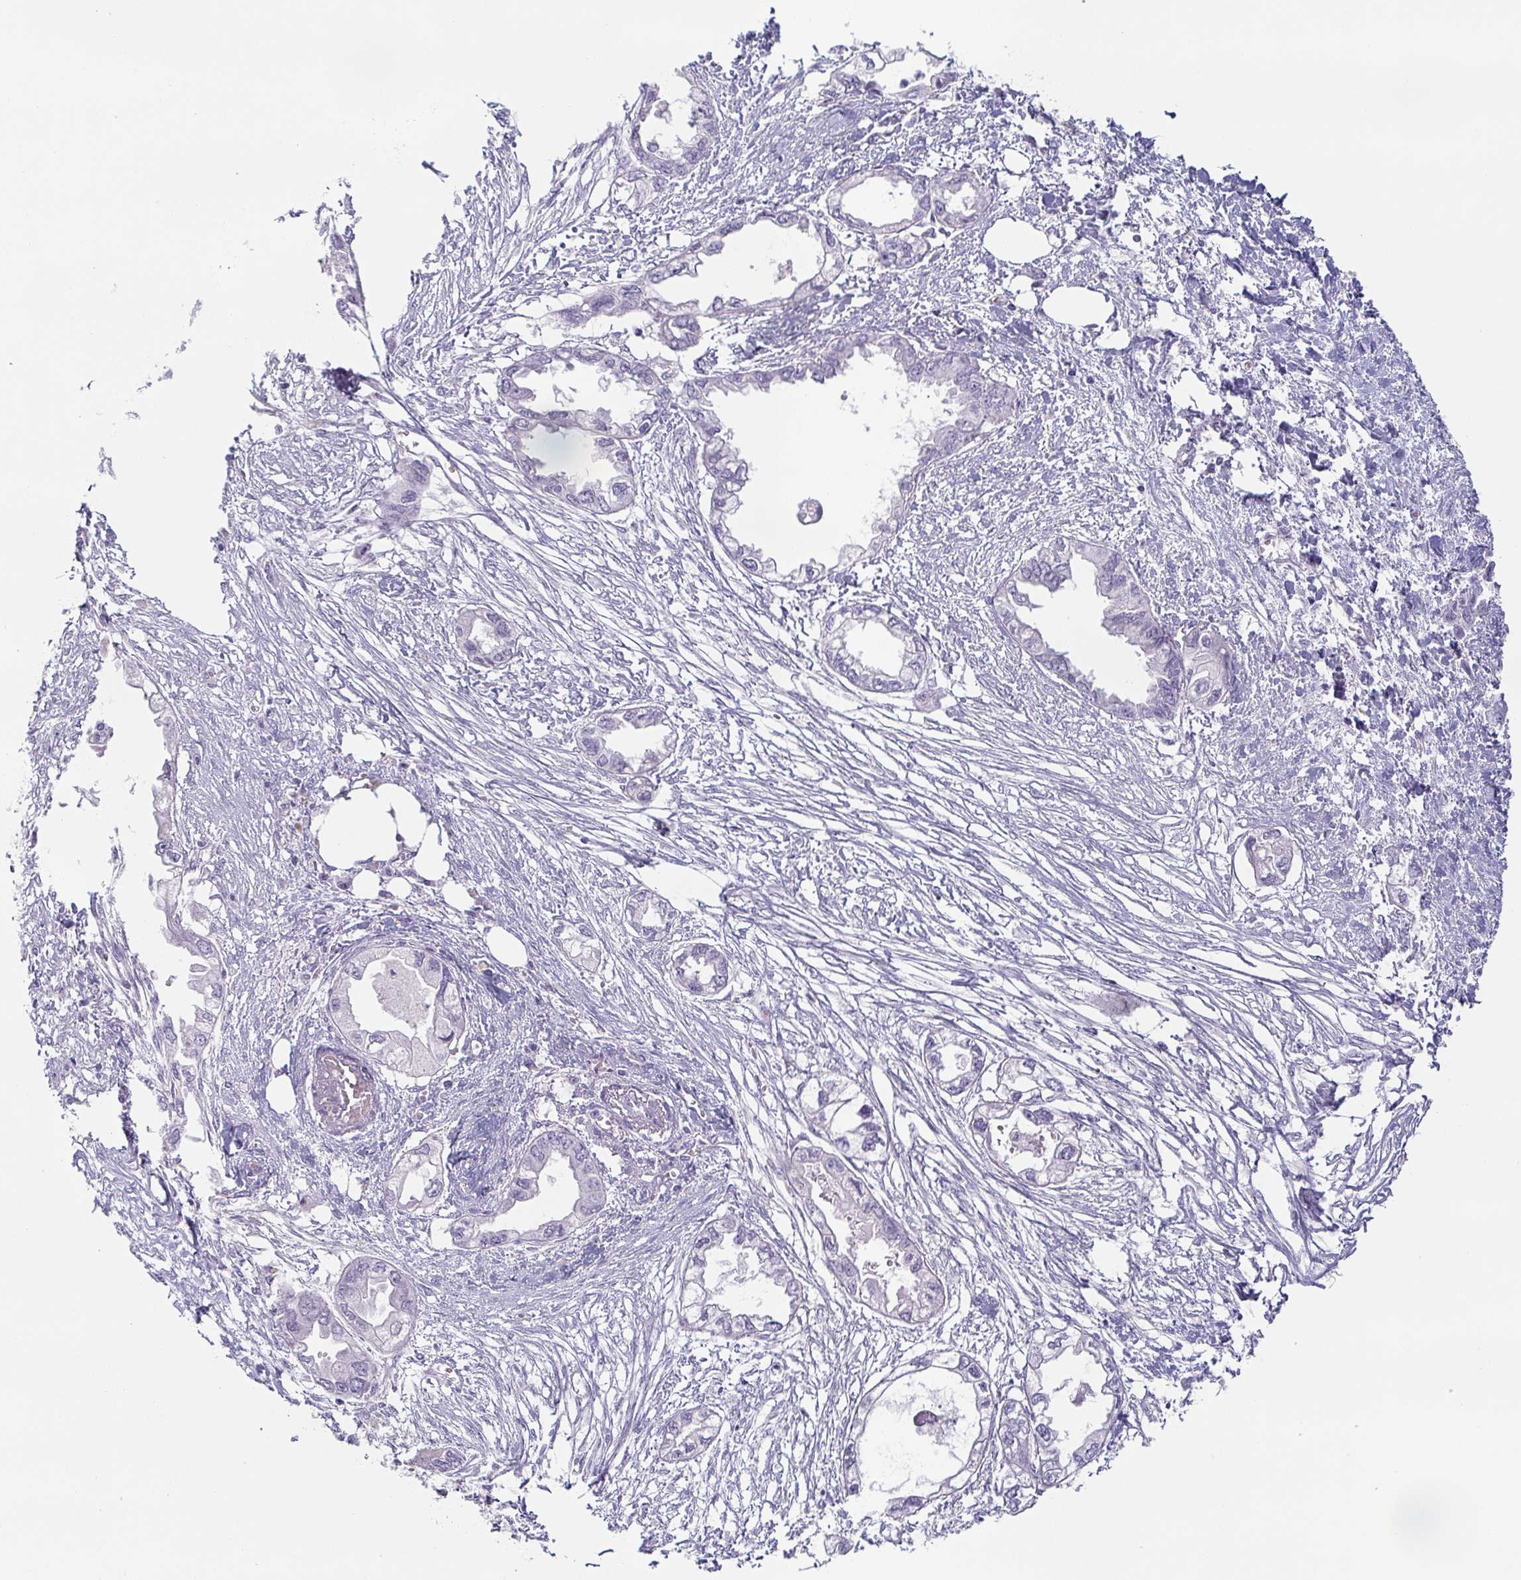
{"staining": {"intensity": "negative", "quantity": "none", "location": "none"}, "tissue": "endometrial cancer", "cell_type": "Tumor cells", "image_type": "cancer", "snomed": [{"axis": "morphology", "description": "Adenocarcinoma, NOS"}, {"axis": "morphology", "description": "Adenocarcinoma, metastatic, NOS"}, {"axis": "topography", "description": "Adipose tissue"}, {"axis": "topography", "description": "Endometrium"}], "caption": "The photomicrograph demonstrates no significant staining in tumor cells of metastatic adenocarcinoma (endometrial). (Immunohistochemistry (ihc), brightfield microscopy, high magnification).", "gene": "PRR27", "patient": {"sex": "female", "age": 67}}